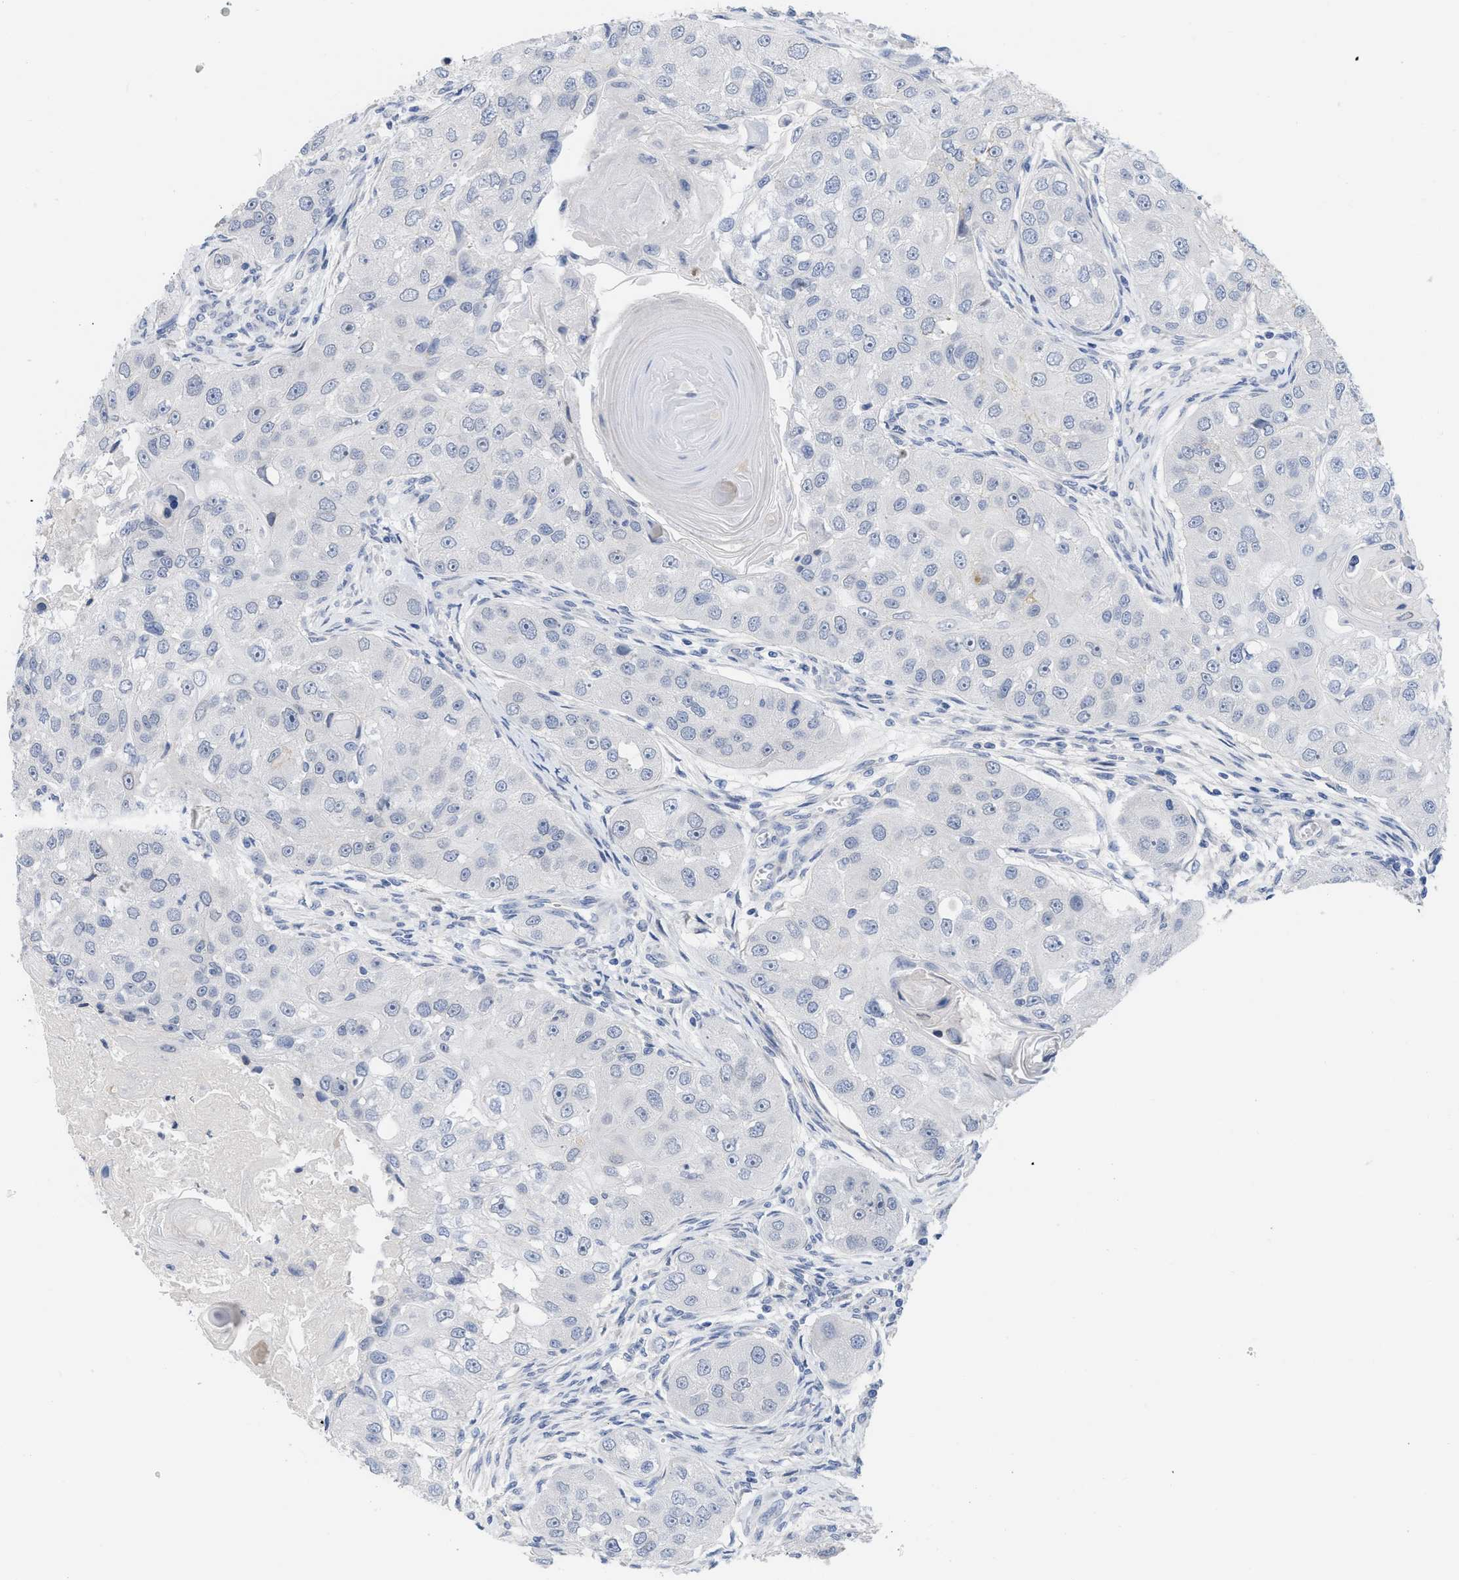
{"staining": {"intensity": "negative", "quantity": "none", "location": "none"}, "tissue": "head and neck cancer", "cell_type": "Tumor cells", "image_type": "cancer", "snomed": [{"axis": "morphology", "description": "Normal tissue, NOS"}, {"axis": "morphology", "description": "Squamous cell carcinoma, NOS"}, {"axis": "topography", "description": "Skeletal muscle"}, {"axis": "topography", "description": "Head-Neck"}], "caption": "A high-resolution image shows immunohistochemistry (IHC) staining of head and neck cancer, which demonstrates no significant positivity in tumor cells.", "gene": "ACKR1", "patient": {"sex": "male", "age": 51}}